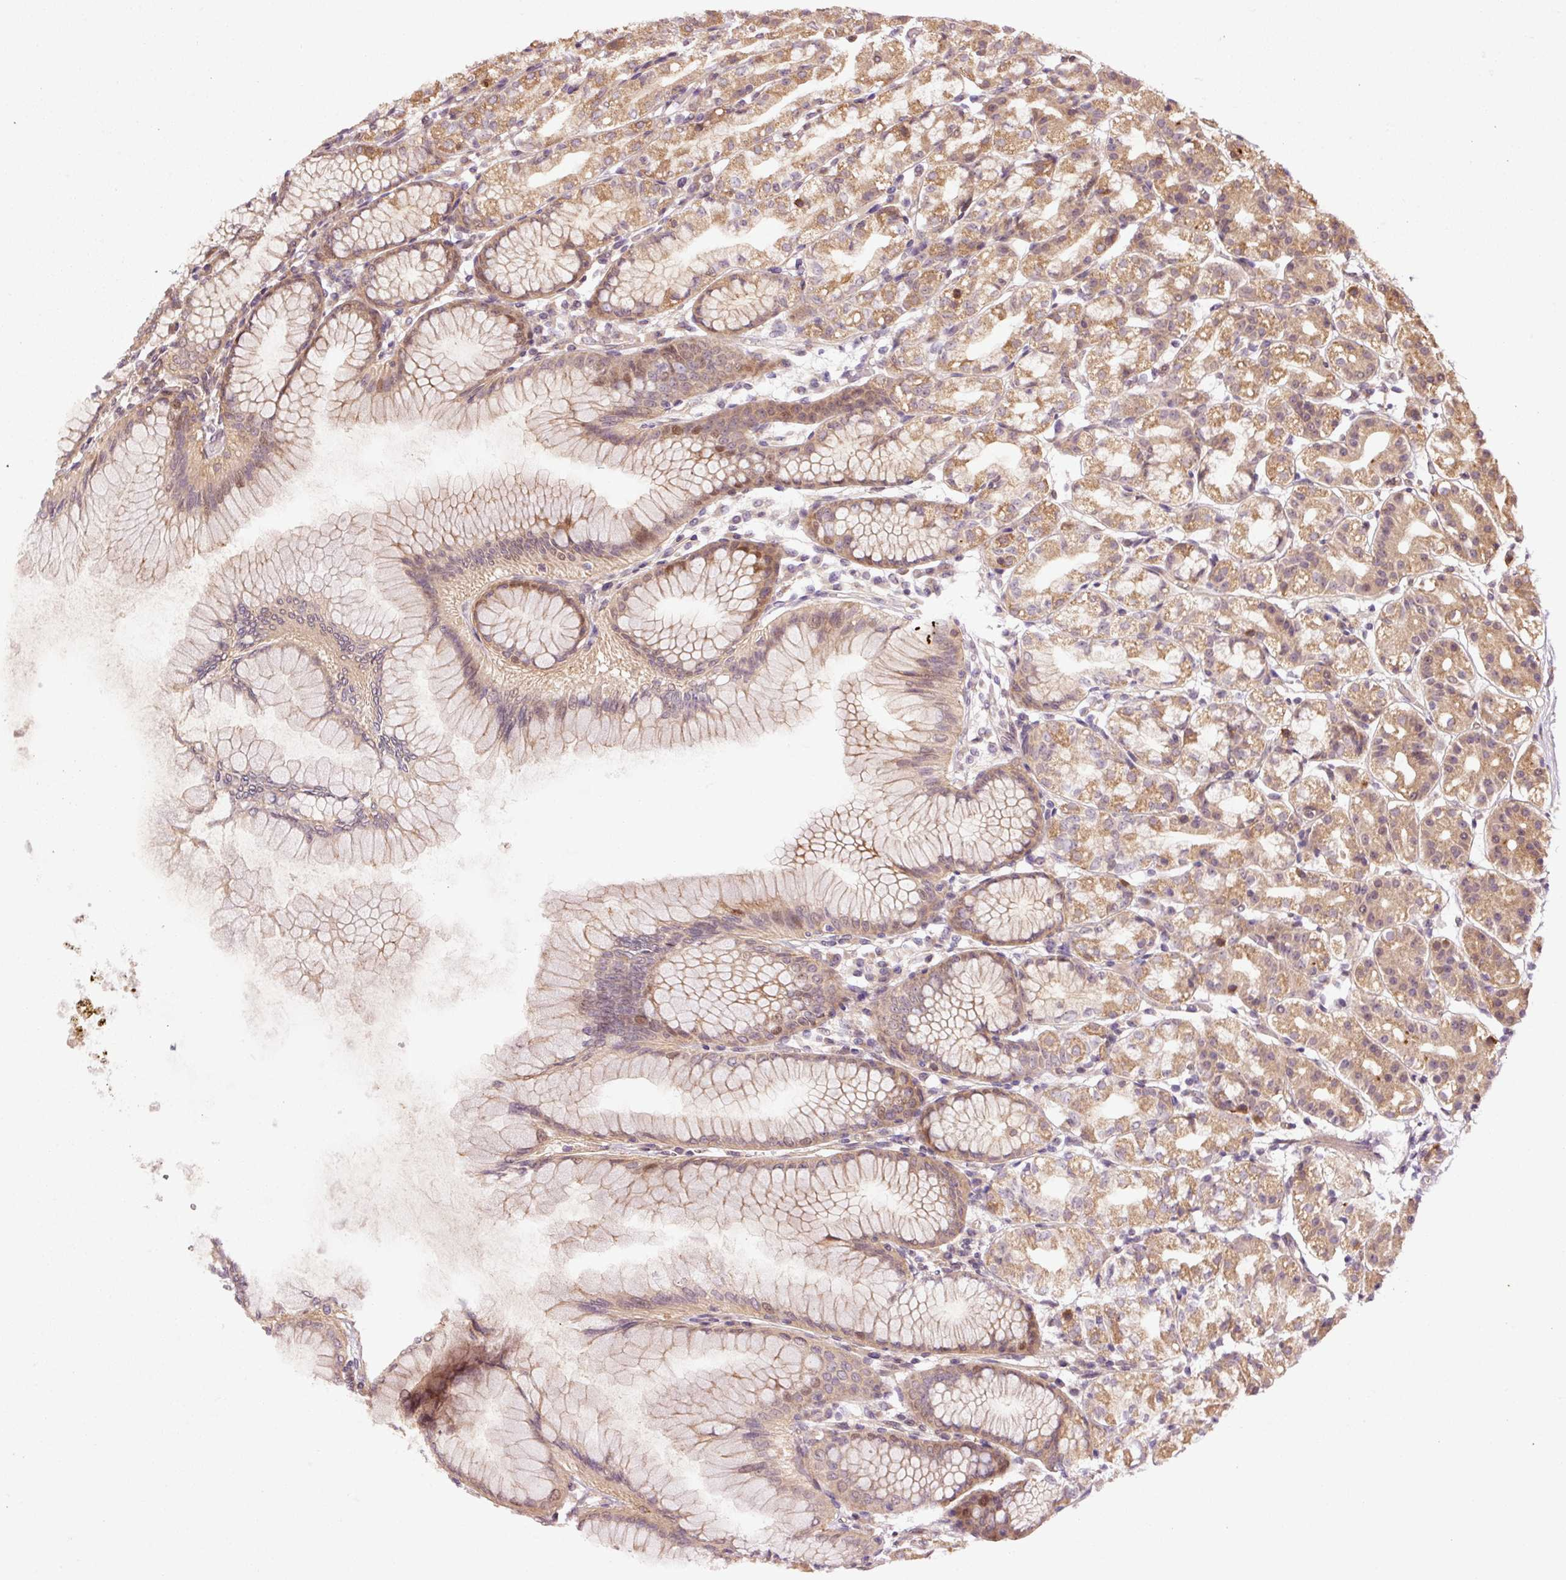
{"staining": {"intensity": "moderate", "quantity": ">75%", "location": "cytoplasmic/membranous"}, "tissue": "stomach", "cell_type": "Glandular cells", "image_type": "normal", "snomed": [{"axis": "morphology", "description": "Normal tissue, NOS"}, {"axis": "topography", "description": "Stomach"}], "caption": "Protein analysis of unremarkable stomach displays moderate cytoplasmic/membranous expression in approximately >75% of glandular cells. The protein of interest is shown in brown color, while the nuclei are stained blue.", "gene": "OXER1", "patient": {"sex": "female", "age": 57}}